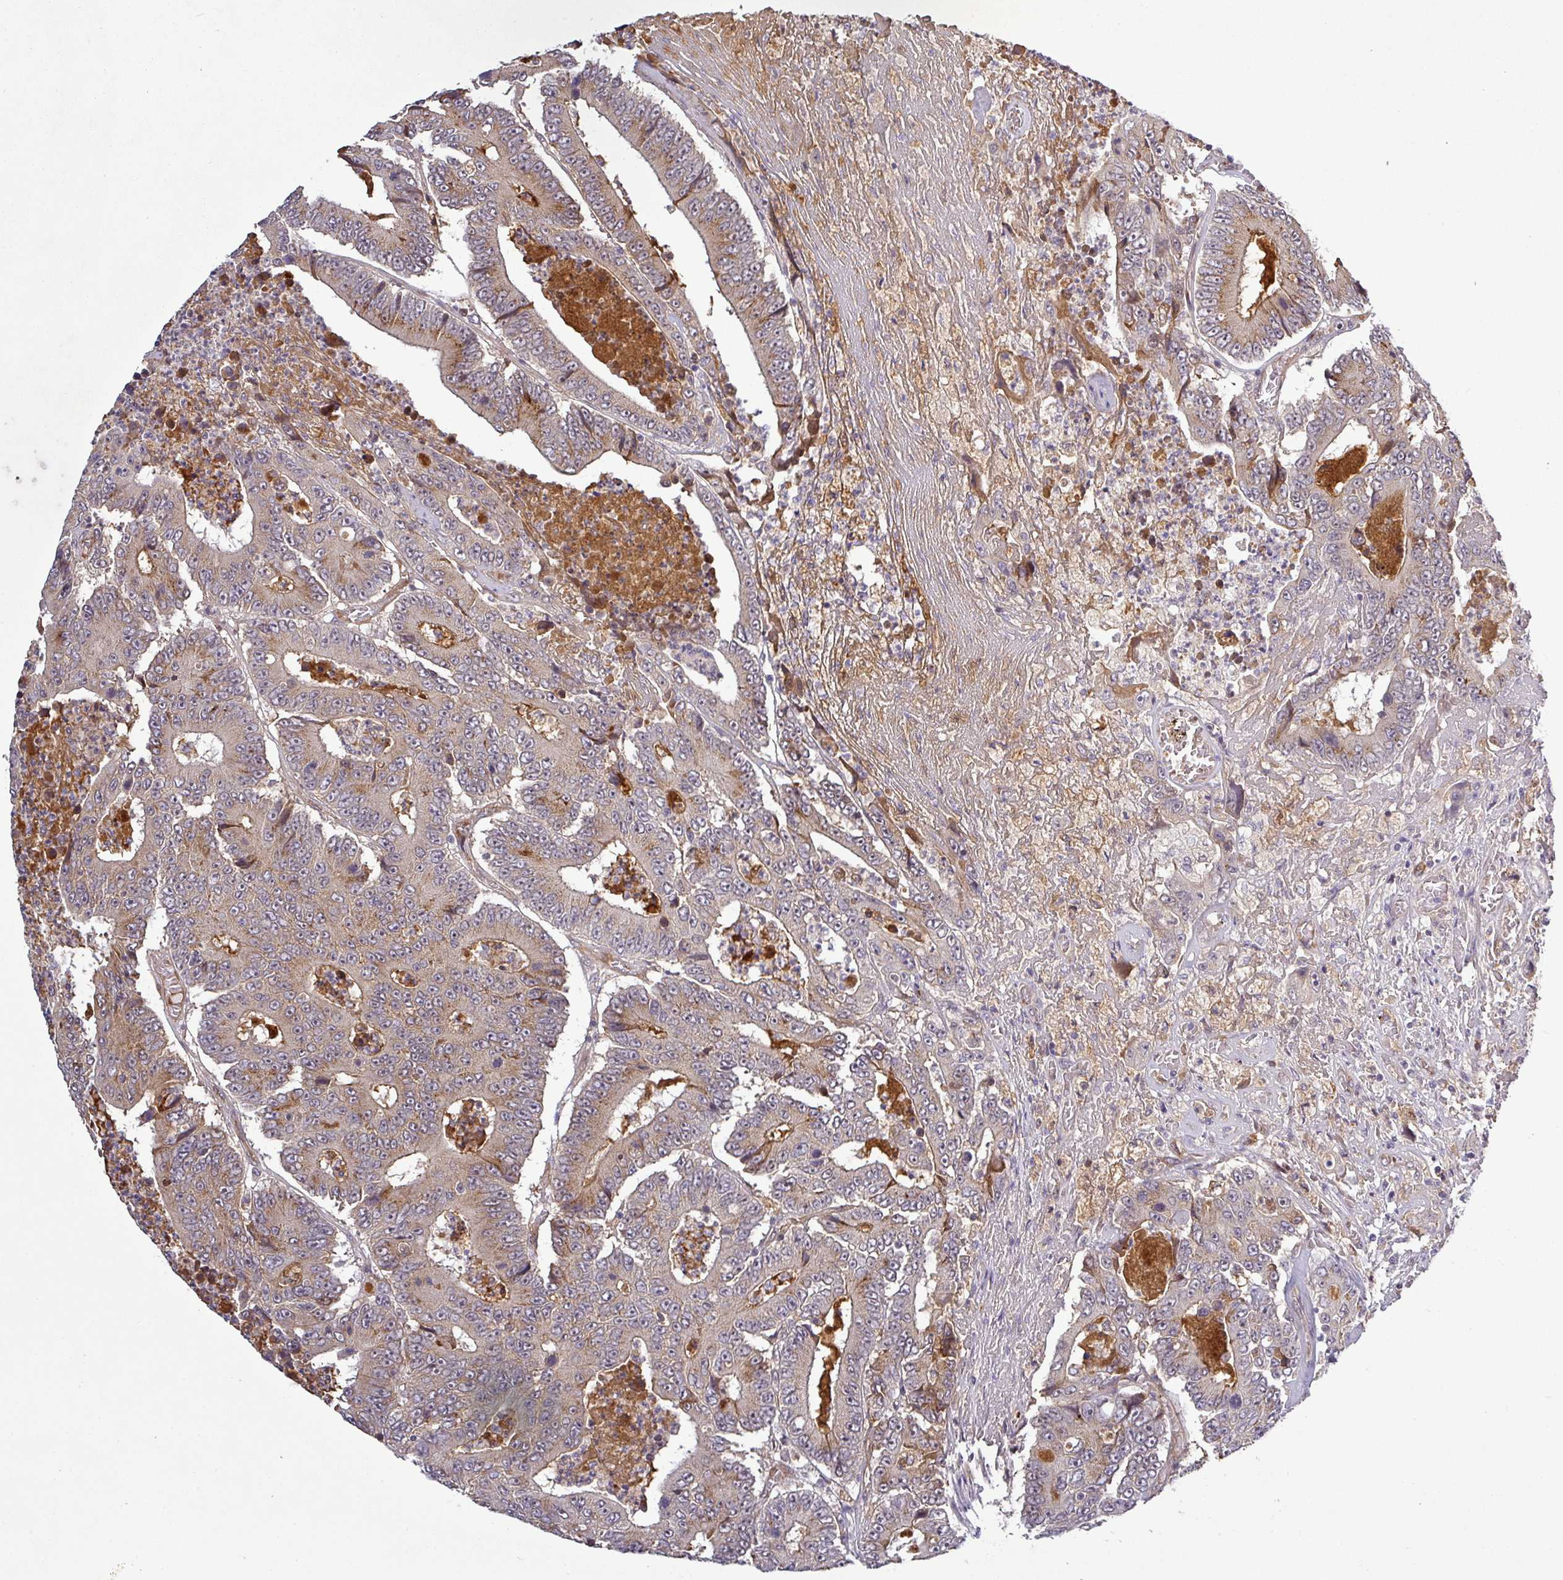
{"staining": {"intensity": "moderate", "quantity": "25%-75%", "location": "cytoplasmic/membranous"}, "tissue": "colorectal cancer", "cell_type": "Tumor cells", "image_type": "cancer", "snomed": [{"axis": "morphology", "description": "Adenocarcinoma, NOS"}, {"axis": "topography", "description": "Colon"}], "caption": "This is an image of immunohistochemistry (IHC) staining of colorectal cancer, which shows moderate expression in the cytoplasmic/membranous of tumor cells.", "gene": "PCDH1", "patient": {"sex": "male", "age": 83}}